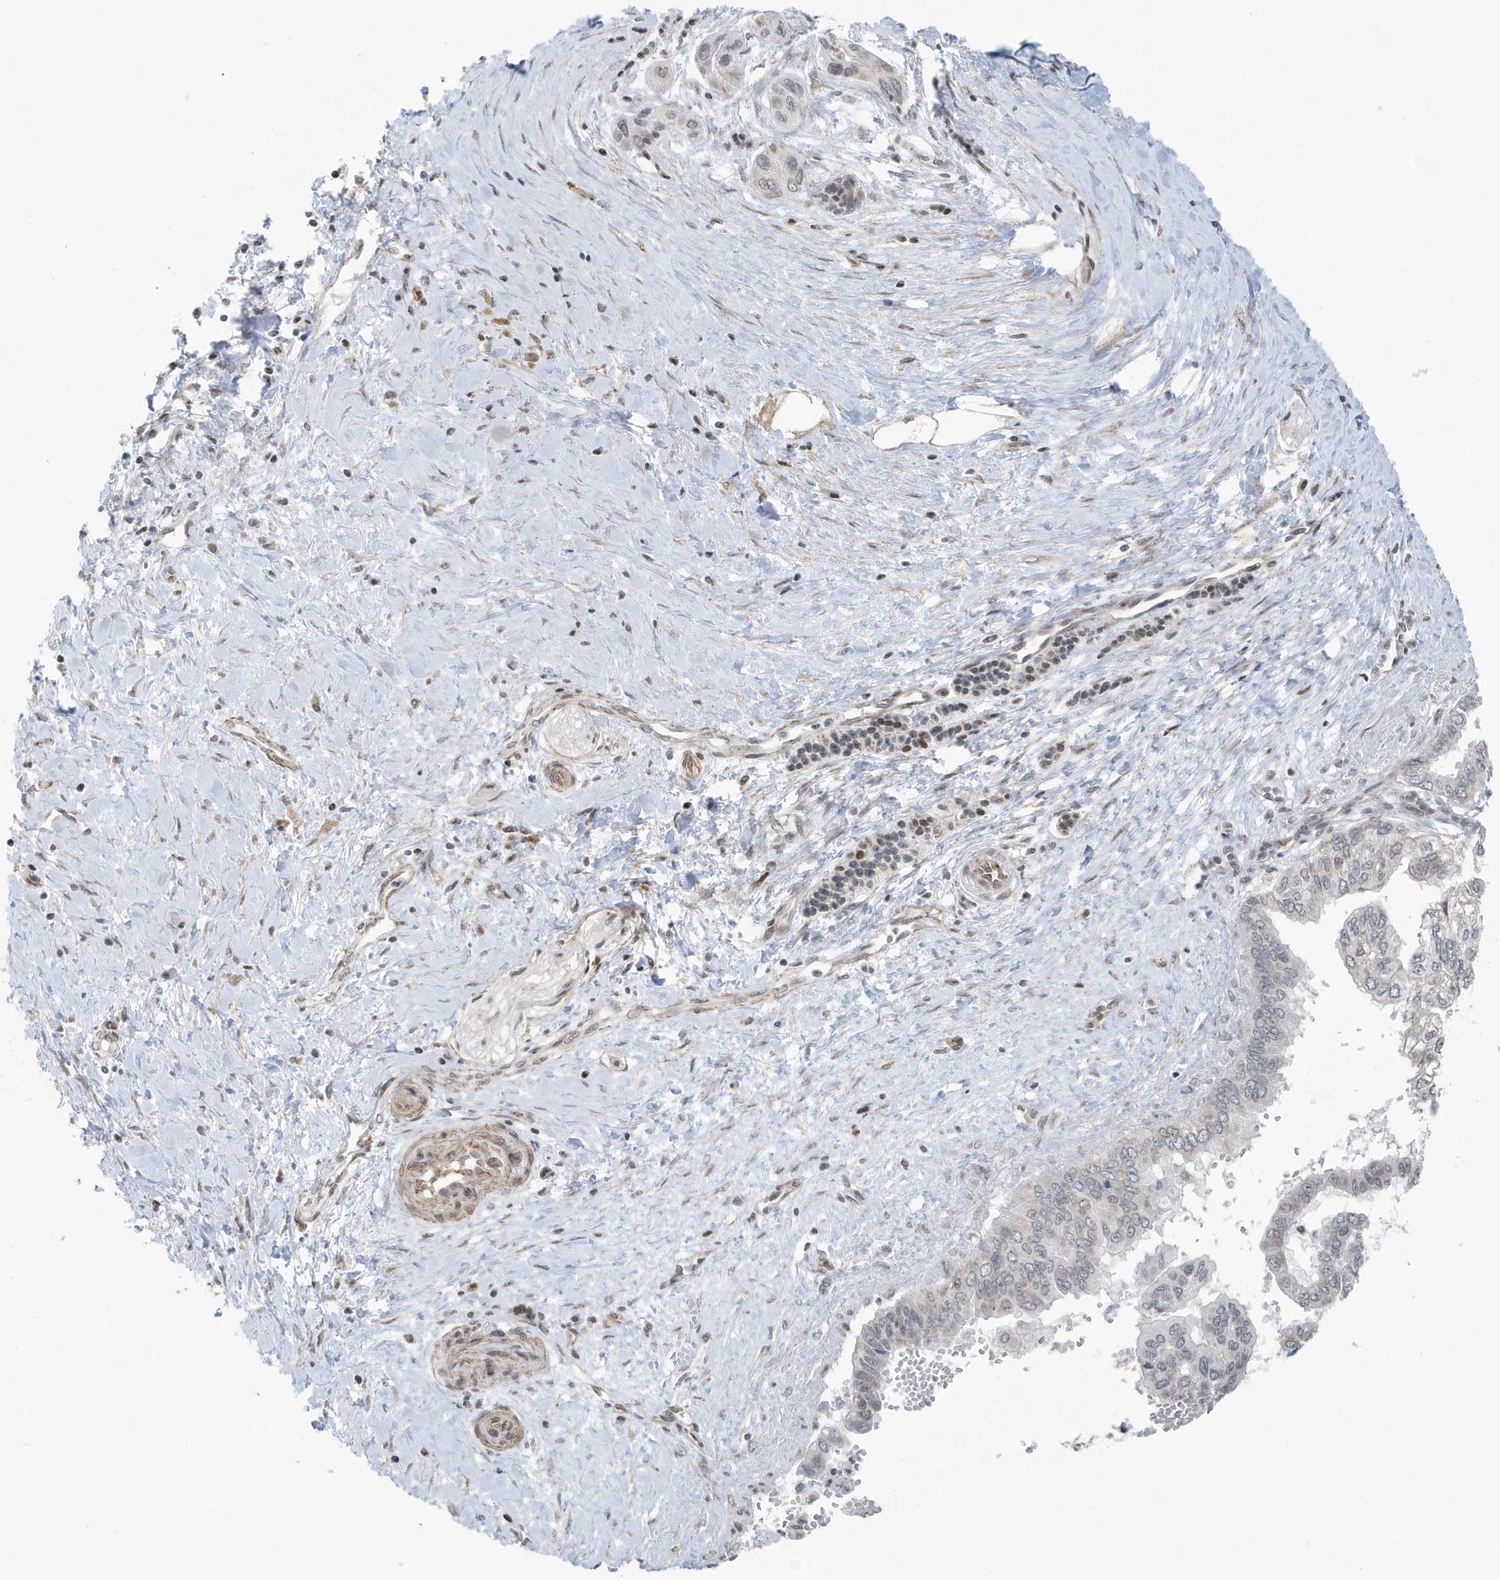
{"staining": {"intensity": "negative", "quantity": "none", "location": "none"}, "tissue": "pancreatic cancer", "cell_type": "Tumor cells", "image_type": "cancer", "snomed": [{"axis": "morphology", "description": "Adenocarcinoma, NOS"}, {"axis": "topography", "description": "Pancreas"}], "caption": "Adenocarcinoma (pancreatic) was stained to show a protein in brown. There is no significant staining in tumor cells.", "gene": "CHCHD4", "patient": {"sex": "male", "age": 51}}